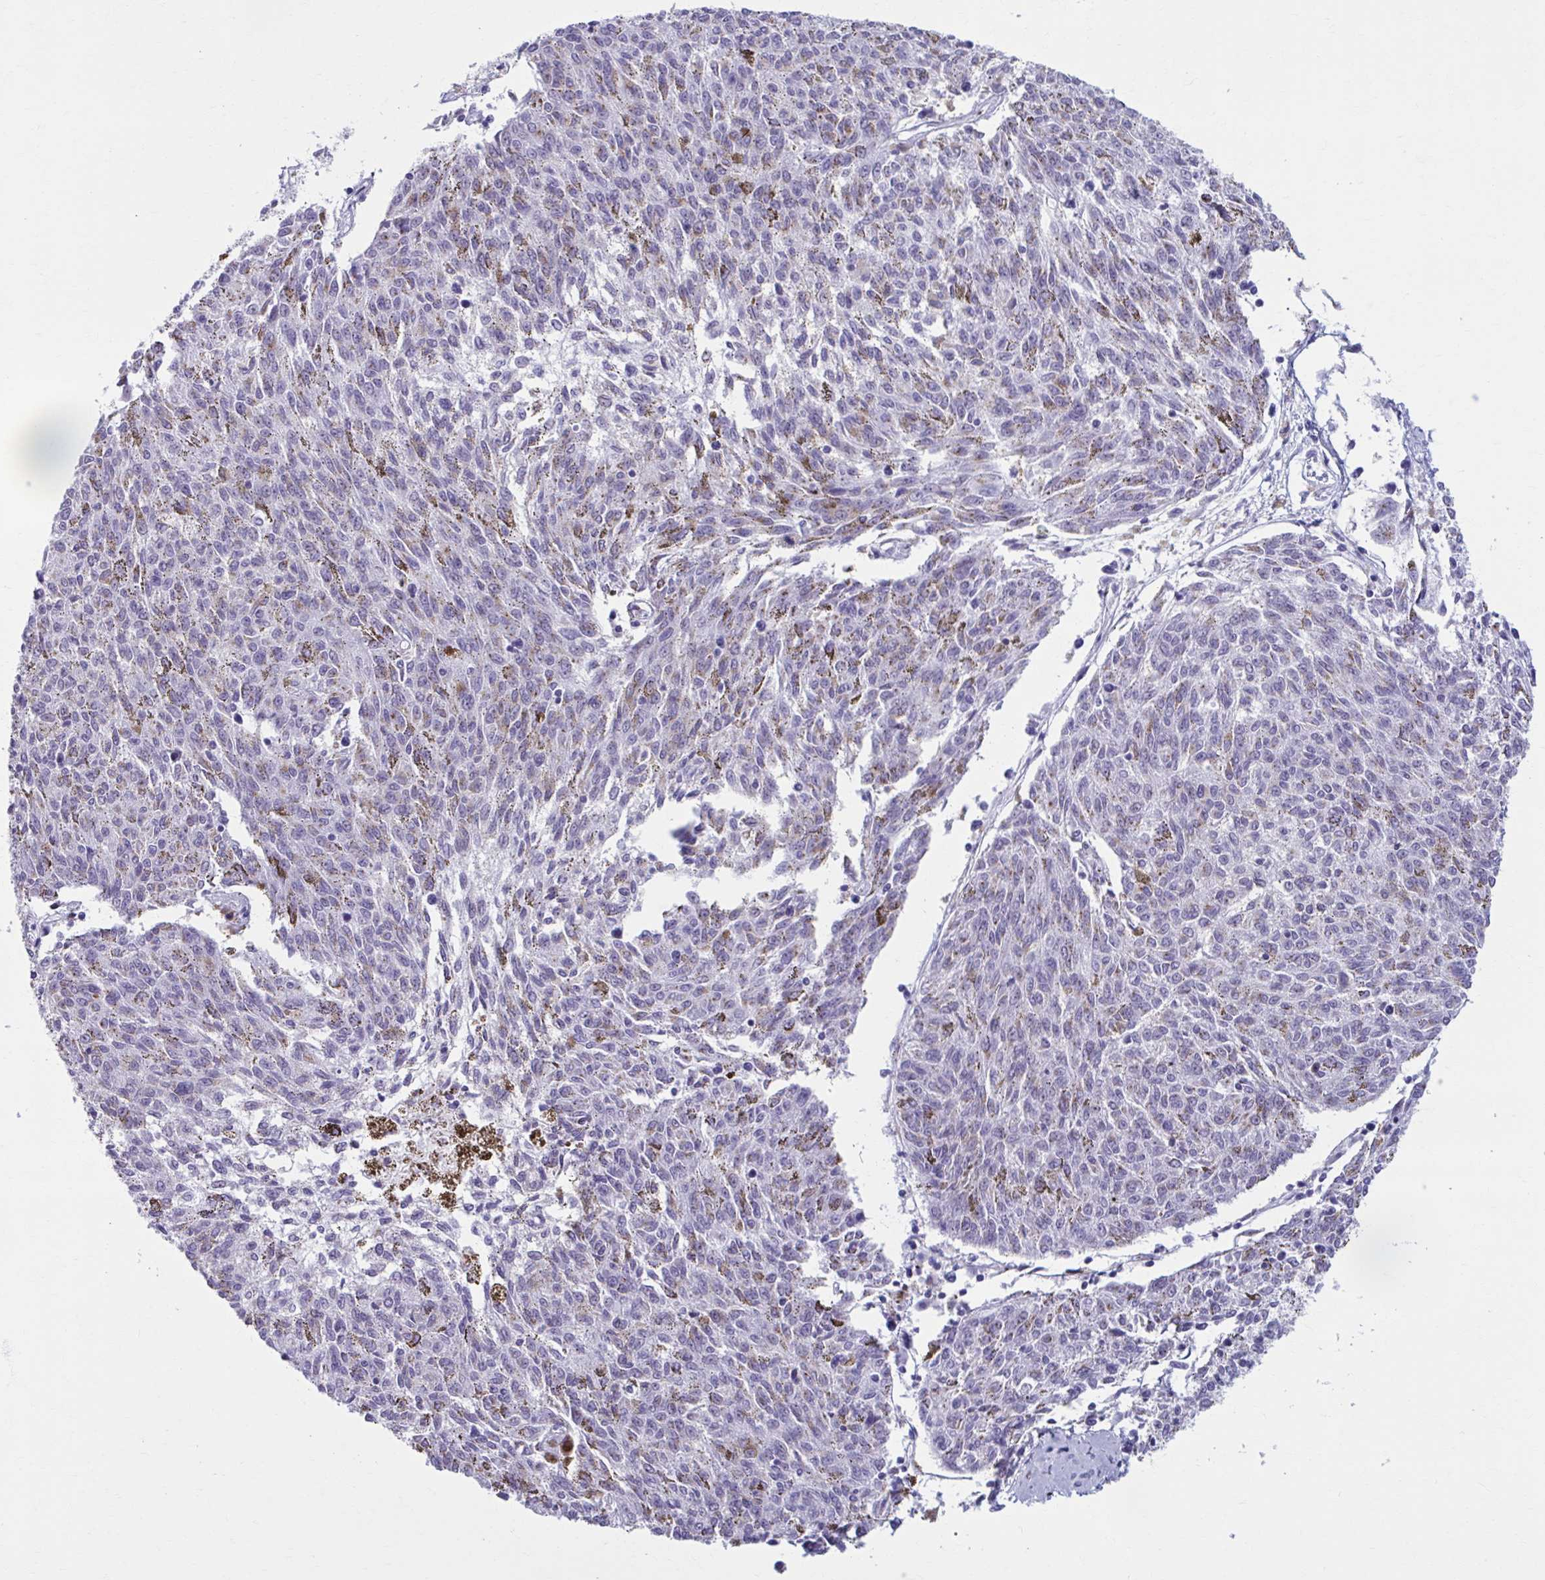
{"staining": {"intensity": "negative", "quantity": "none", "location": "none"}, "tissue": "melanoma", "cell_type": "Tumor cells", "image_type": "cancer", "snomed": [{"axis": "morphology", "description": "Malignant melanoma, NOS"}, {"axis": "topography", "description": "Skin"}], "caption": "This is an immunohistochemistry (IHC) histopathology image of human malignant melanoma. There is no staining in tumor cells.", "gene": "ZNF682", "patient": {"sex": "female", "age": 72}}